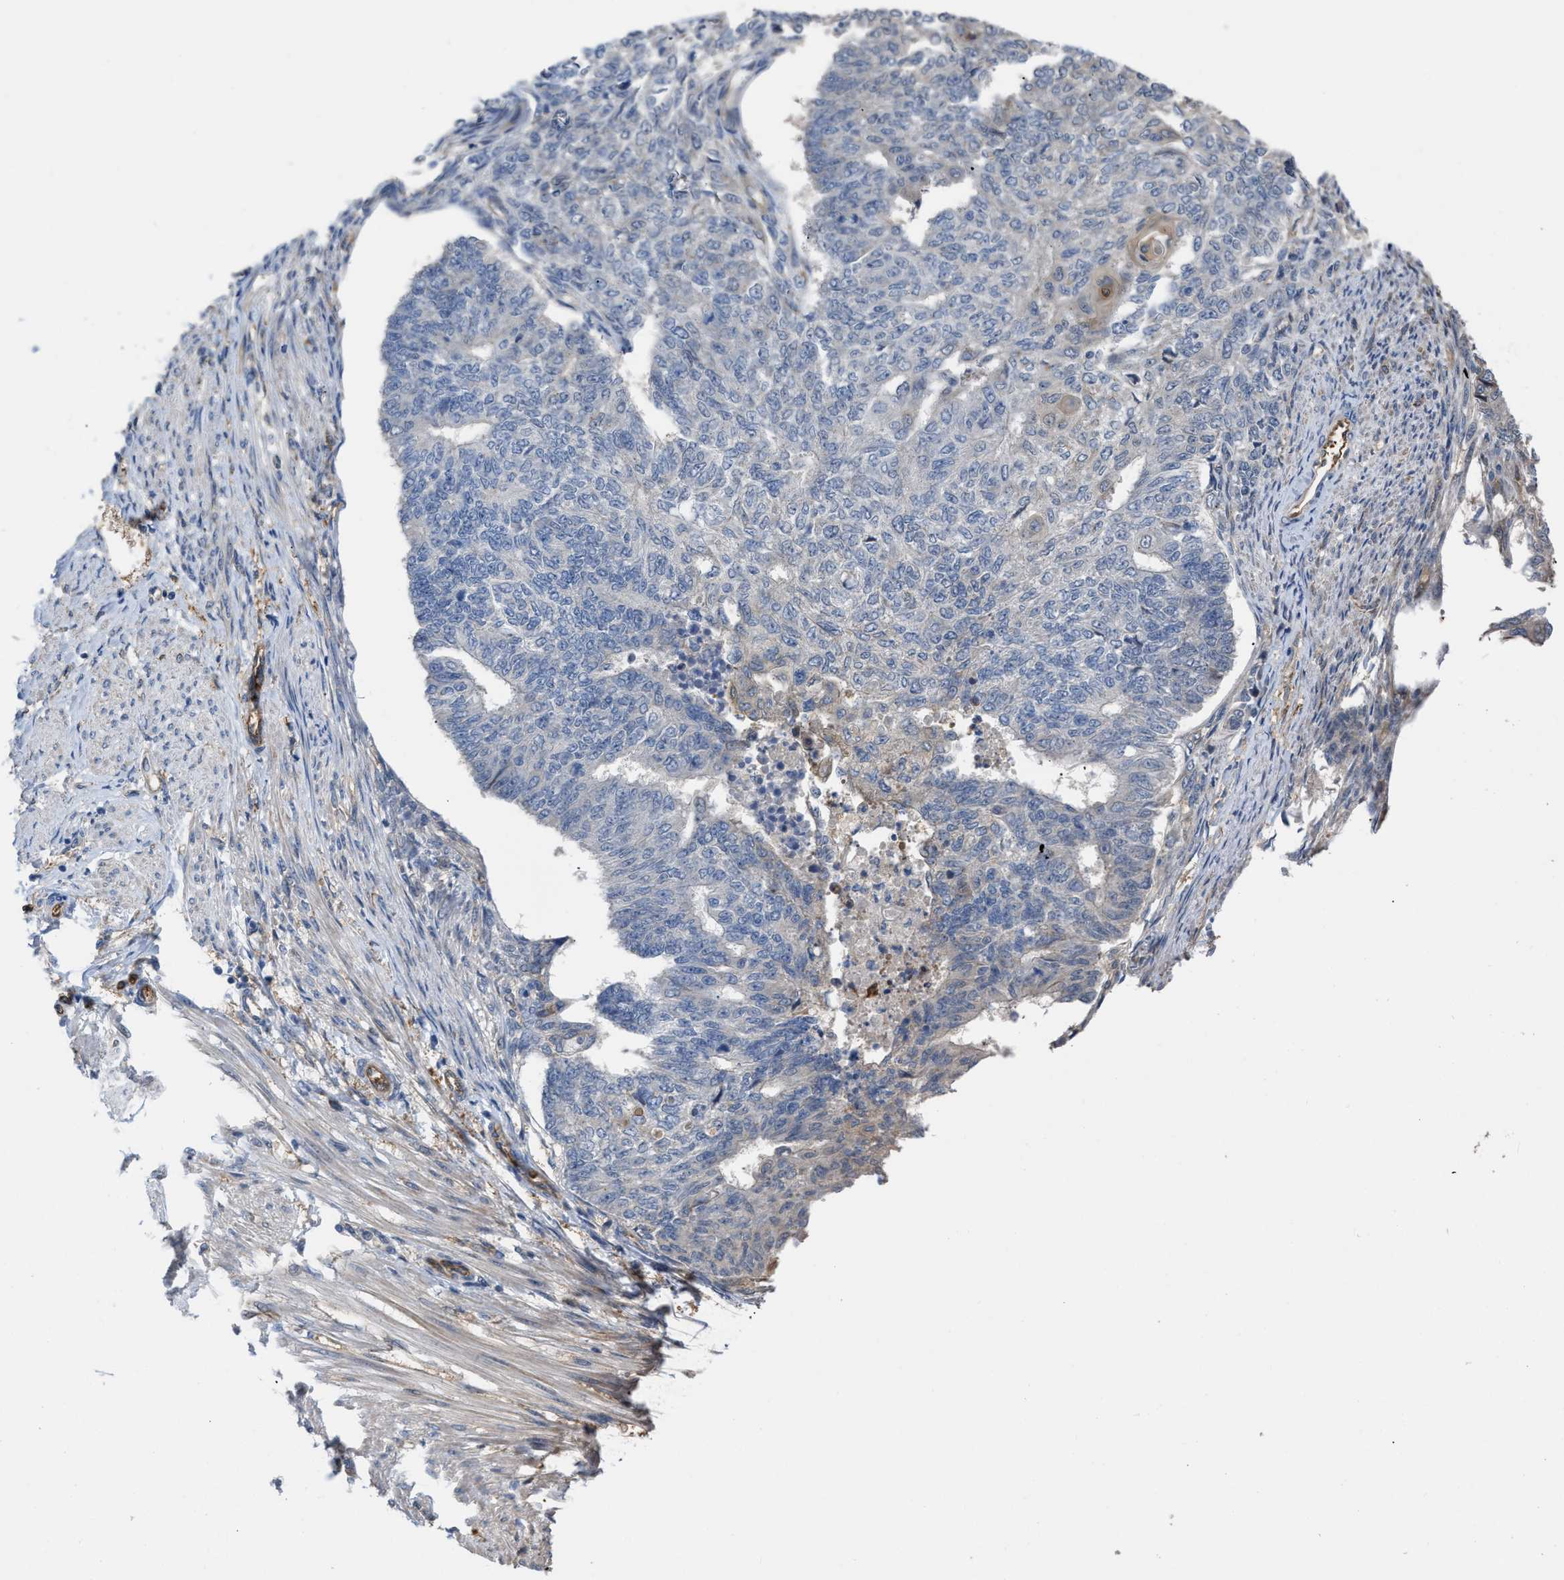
{"staining": {"intensity": "negative", "quantity": "none", "location": "none"}, "tissue": "endometrial cancer", "cell_type": "Tumor cells", "image_type": "cancer", "snomed": [{"axis": "morphology", "description": "Adenocarcinoma, NOS"}, {"axis": "topography", "description": "Endometrium"}], "caption": "IHC photomicrograph of neoplastic tissue: adenocarcinoma (endometrial) stained with DAB (3,3'-diaminobenzidine) exhibits no significant protein staining in tumor cells. (Brightfield microscopy of DAB immunohistochemistry (IHC) at high magnification).", "gene": "SLC4A11", "patient": {"sex": "female", "age": 32}}